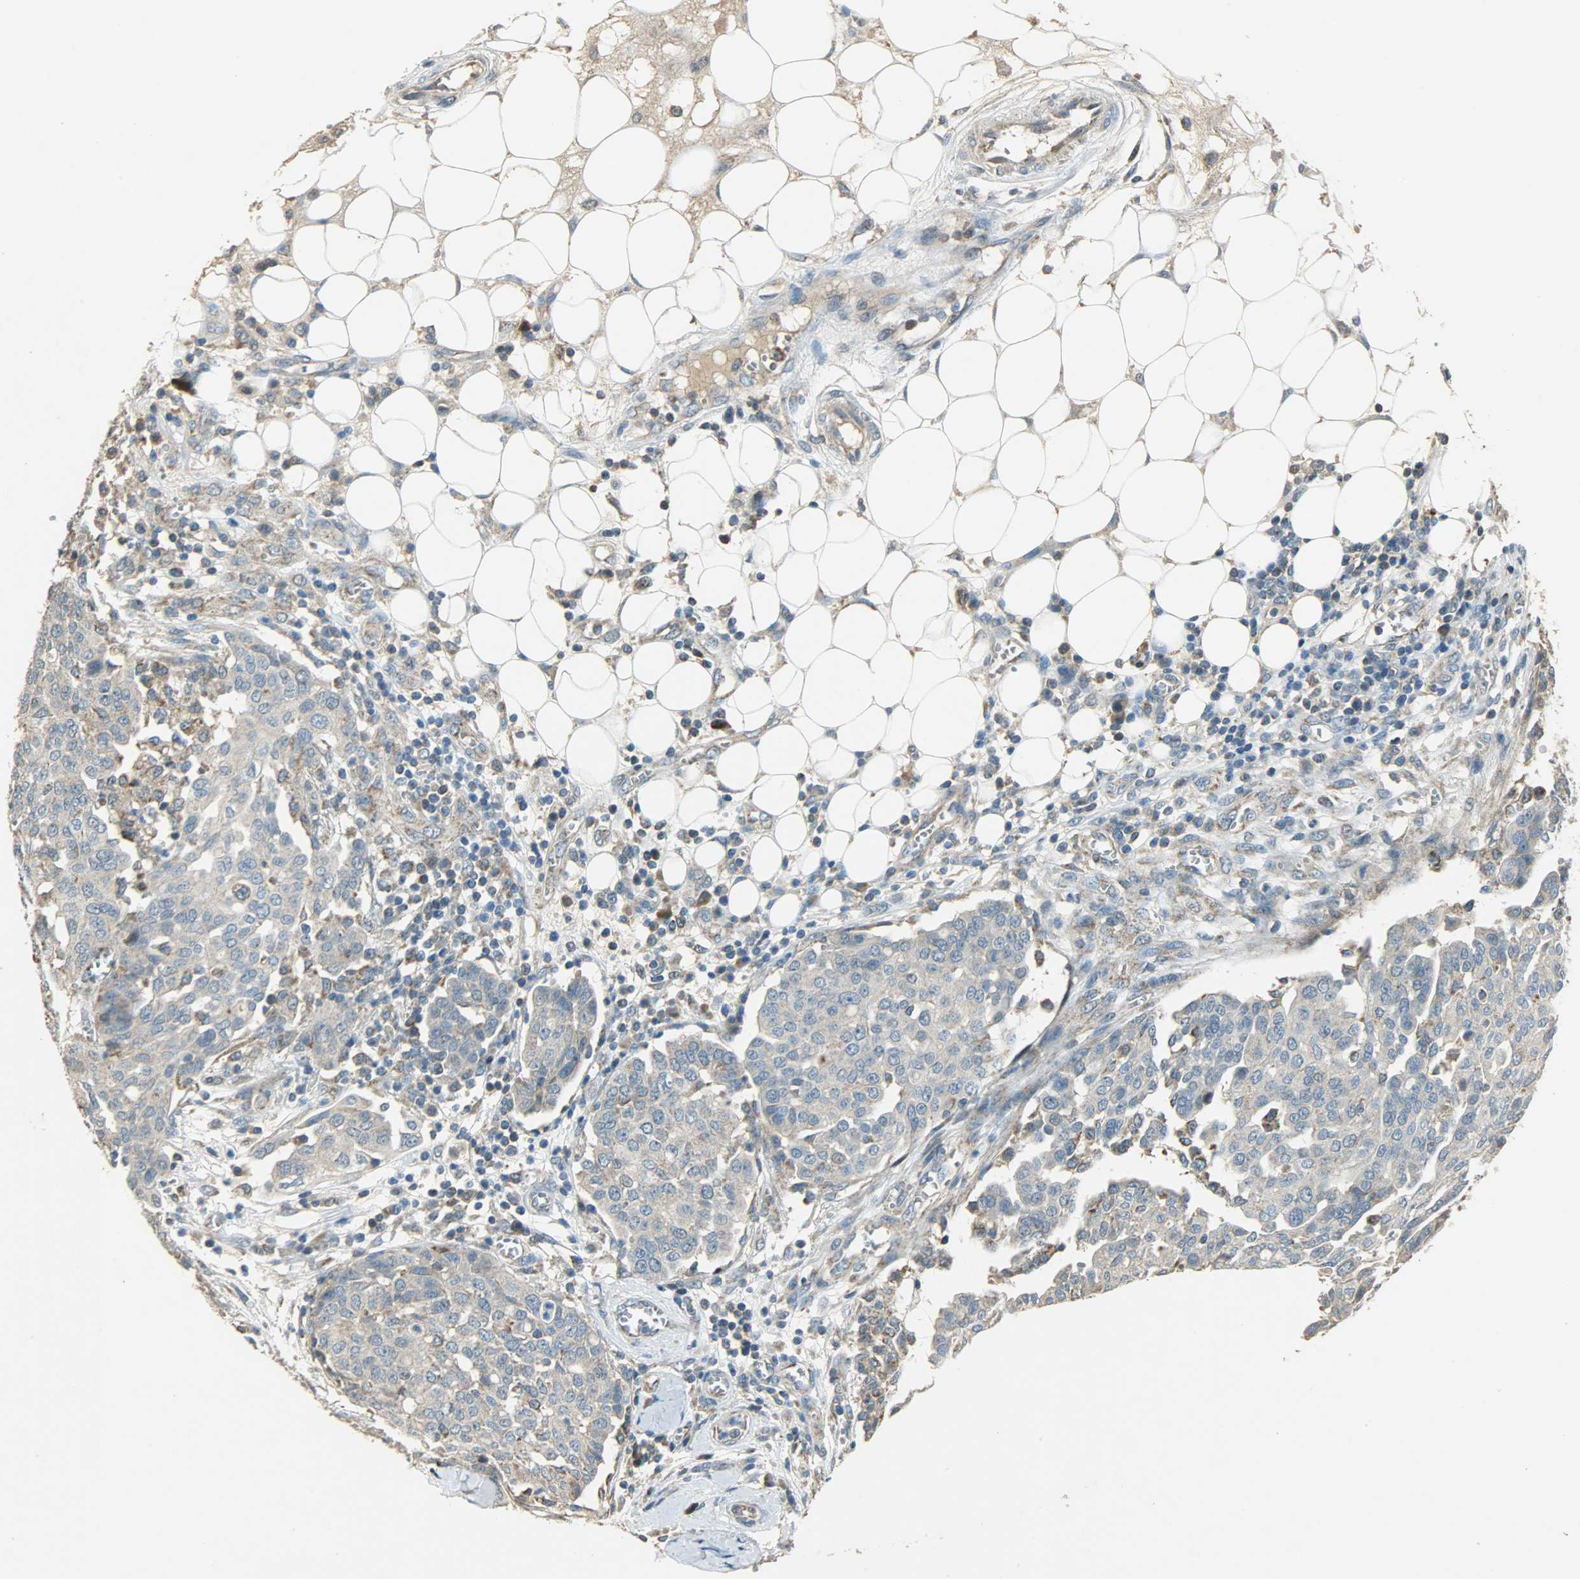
{"staining": {"intensity": "weak", "quantity": ">75%", "location": "cytoplasmic/membranous"}, "tissue": "ovarian cancer", "cell_type": "Tumor cells", "image_type": "cancer", "snomed": [{"axis": "morphology", "description": "Cystadenocarcinoma, serous, NOS"}, {"axis": "topography", "description": "Soft tissue"}, {"axis": "topography", "description": "Ovary"}], "caption": "Protein expression by IHC exhibits weak cytoplasmic/membranous positivity in about >75% of tumor cells in ovarian cancer (serous cystadenocarcinoma).", "gene": "HDHD5", "patient": {"sex": "female", "age": 57}}